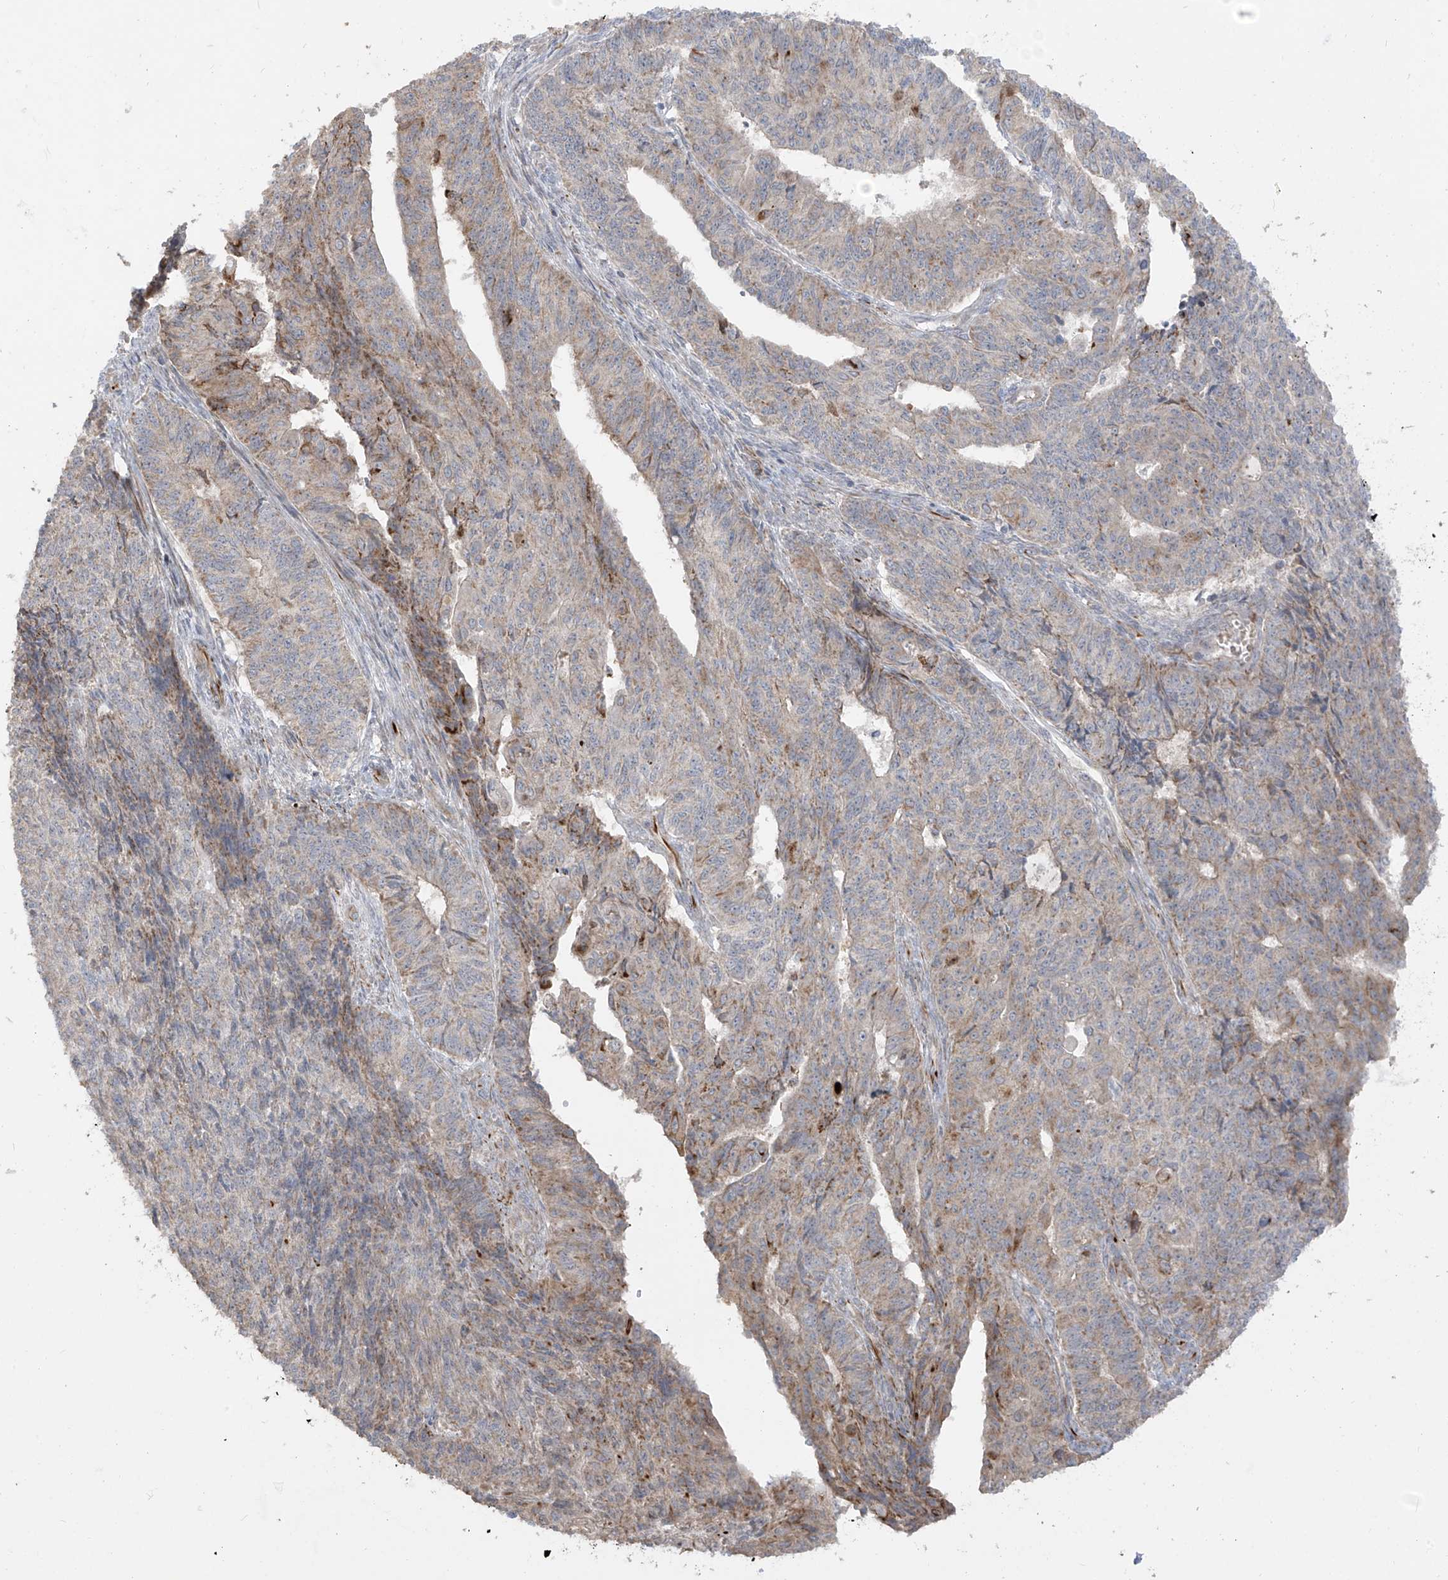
{"staining": {"intensity": "moderate", "quantity": "25%-75%", "location": "cytoplasmic/membranous"}, "tissue": "endometrial cancer", "cell_type": "Tumor cells", "image_type": "cancer", "snomed": [{"axis": "morphology", "description": "Adenocarcinoma, NOS"}, {"axis": "topography", "description": "Endometrium"}], "caption": "Immunohistochemical staining of human adenocarcinoma (endometrial) displays moderate cytoplasmic/membranous protein staining in approximately 25%-75% of tumor cells. (Stains: DAB in brown, nuclei in blue, Microscopy: brightfield microscopy at high magnification).", "gene": "DCDC2", "patient": {"sex": "female", "age": 32}}